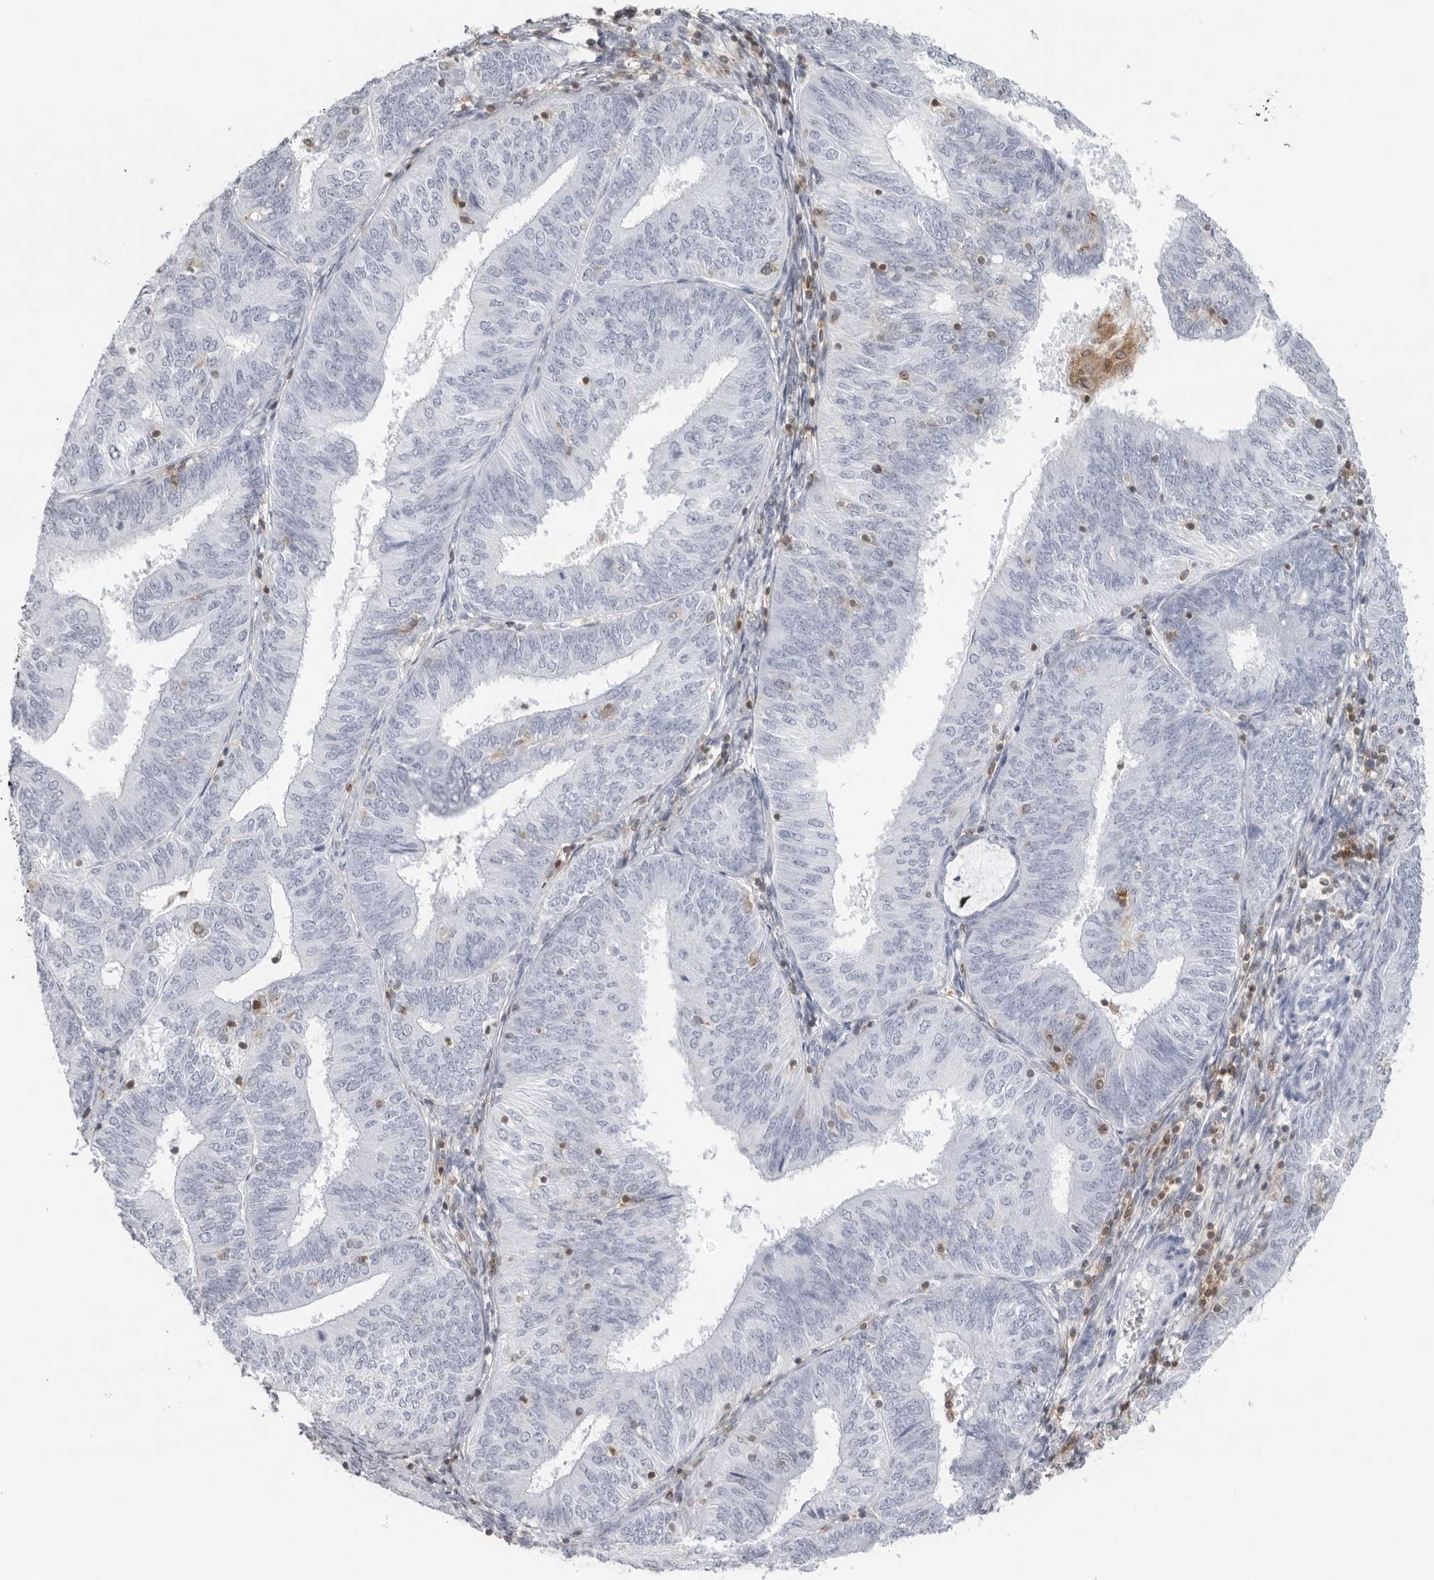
{"staining": {"intensity": "negative", "quantity": "none", "location": "none"}, "tissue": "endometrial cancer", "cell_type": "Tumor cells", "image_type": "cancer", "snomed": [{"axis": "morphology", "description": "Adenocarcinoma, NOS"}, {"axis": "topography", "description": "Endometrium"}], "caption": "Tumor cells show no significant protein staining in adenocarcinoma (endometrial).", "gene": "FMNL1", "patient": {"sex": "female", "age": 58}}